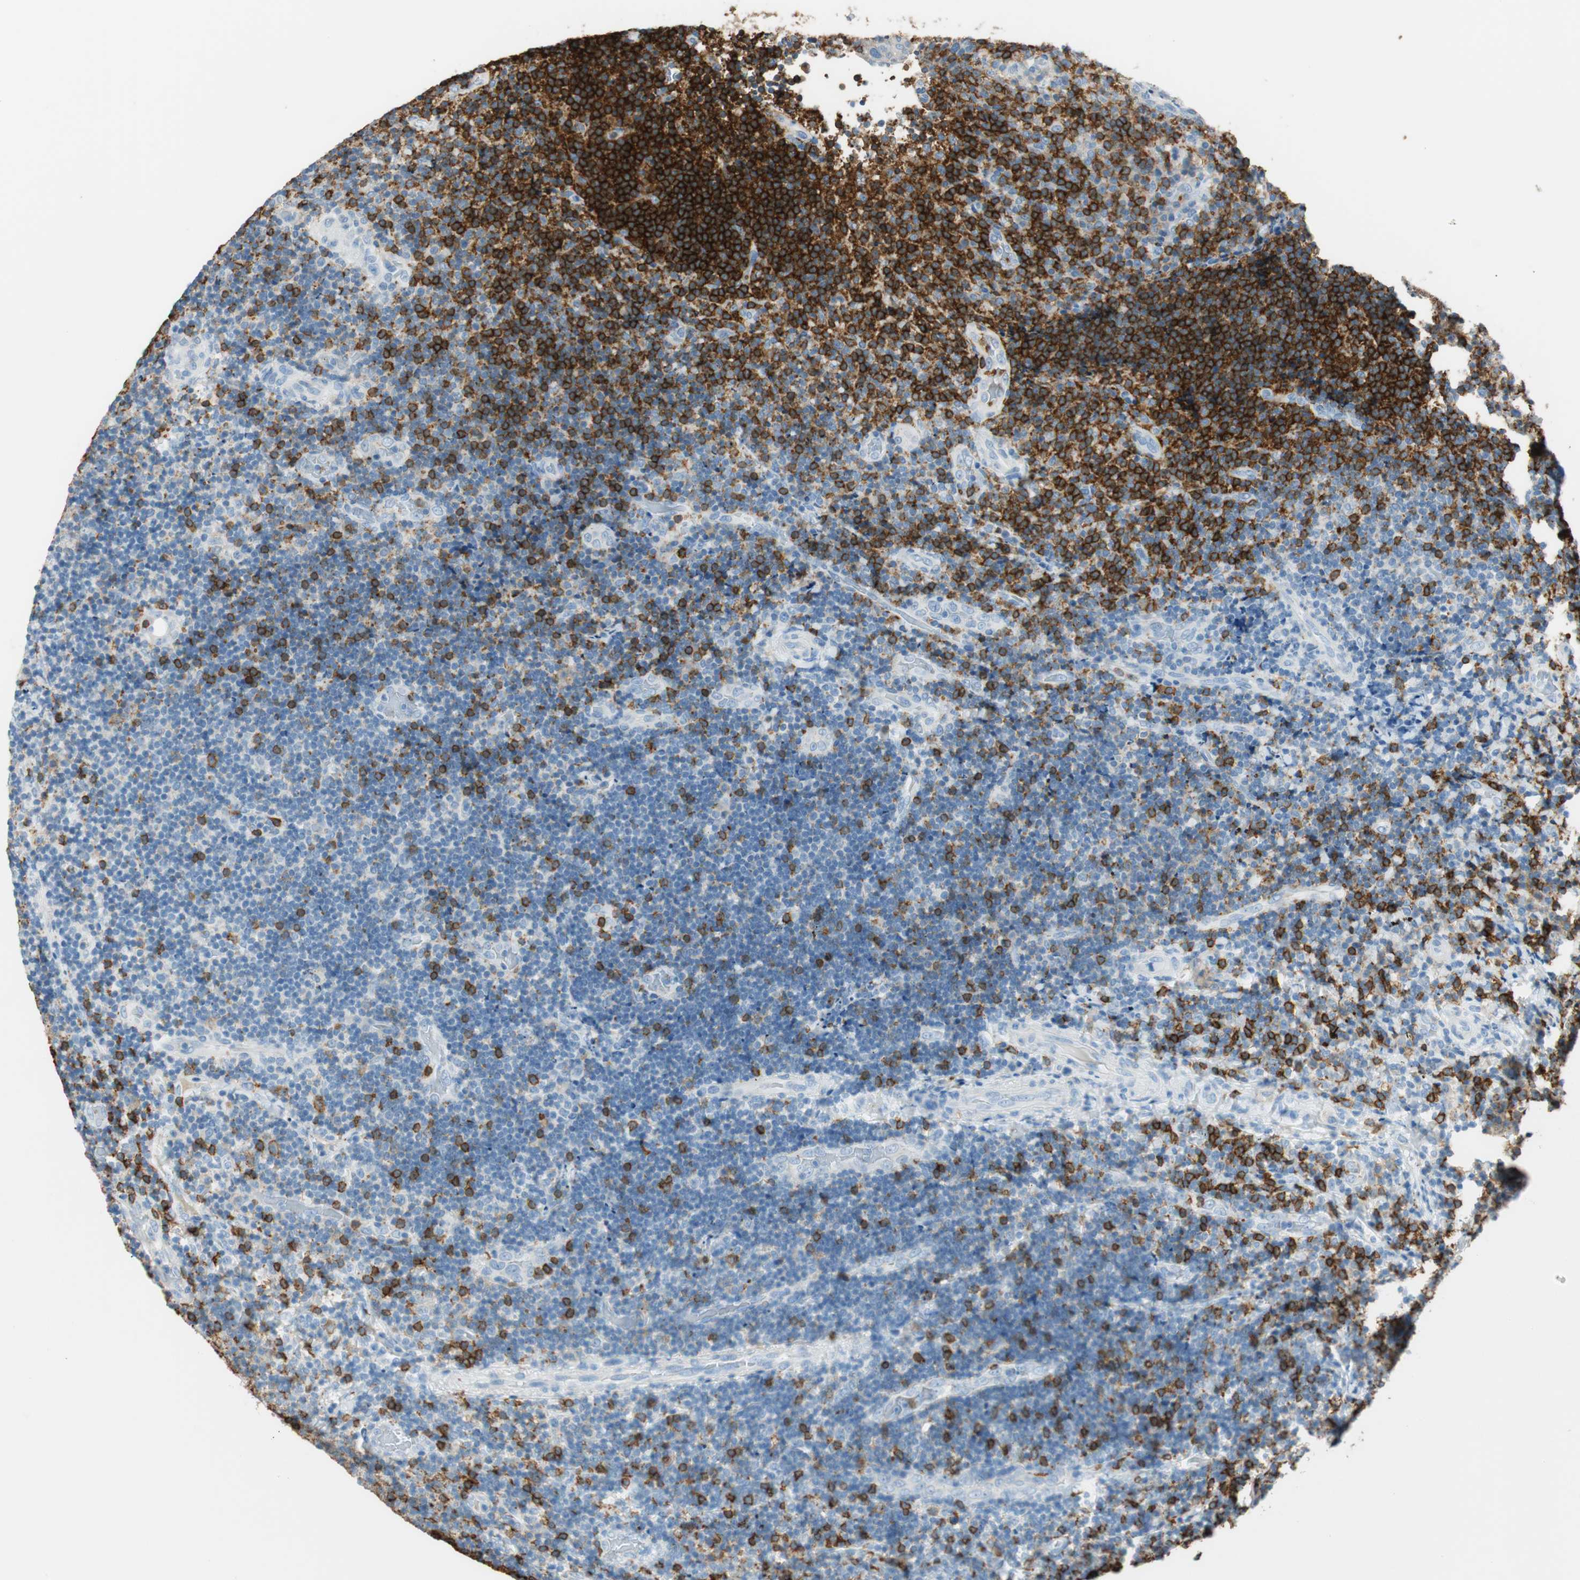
{"staining": {"intensity": "strong", "quantity": "25%-75%", "location": "cytoplasmic/membranous"}, "tissue": "lymphoma", "cell_type": "Tumor cells", "image_type": "cancer", "snomed": [{"axis": "morphology", "description": "Malignant lymphoma, non-Hodgkin's type, High grade"}, {"axis": "topography", "description": "Tonsil"}], "caption": "Lymphoma tissue reveals strong cytoplasmic/membranous positivity in approximately 25%-75% of tumor cells (DAB (3,3'-diaminobenzidine) IHC with brightfield microscopy, high magnification).", "gene": "TNFRSF13C", "patient": {"sex": "female", "age": 36}}